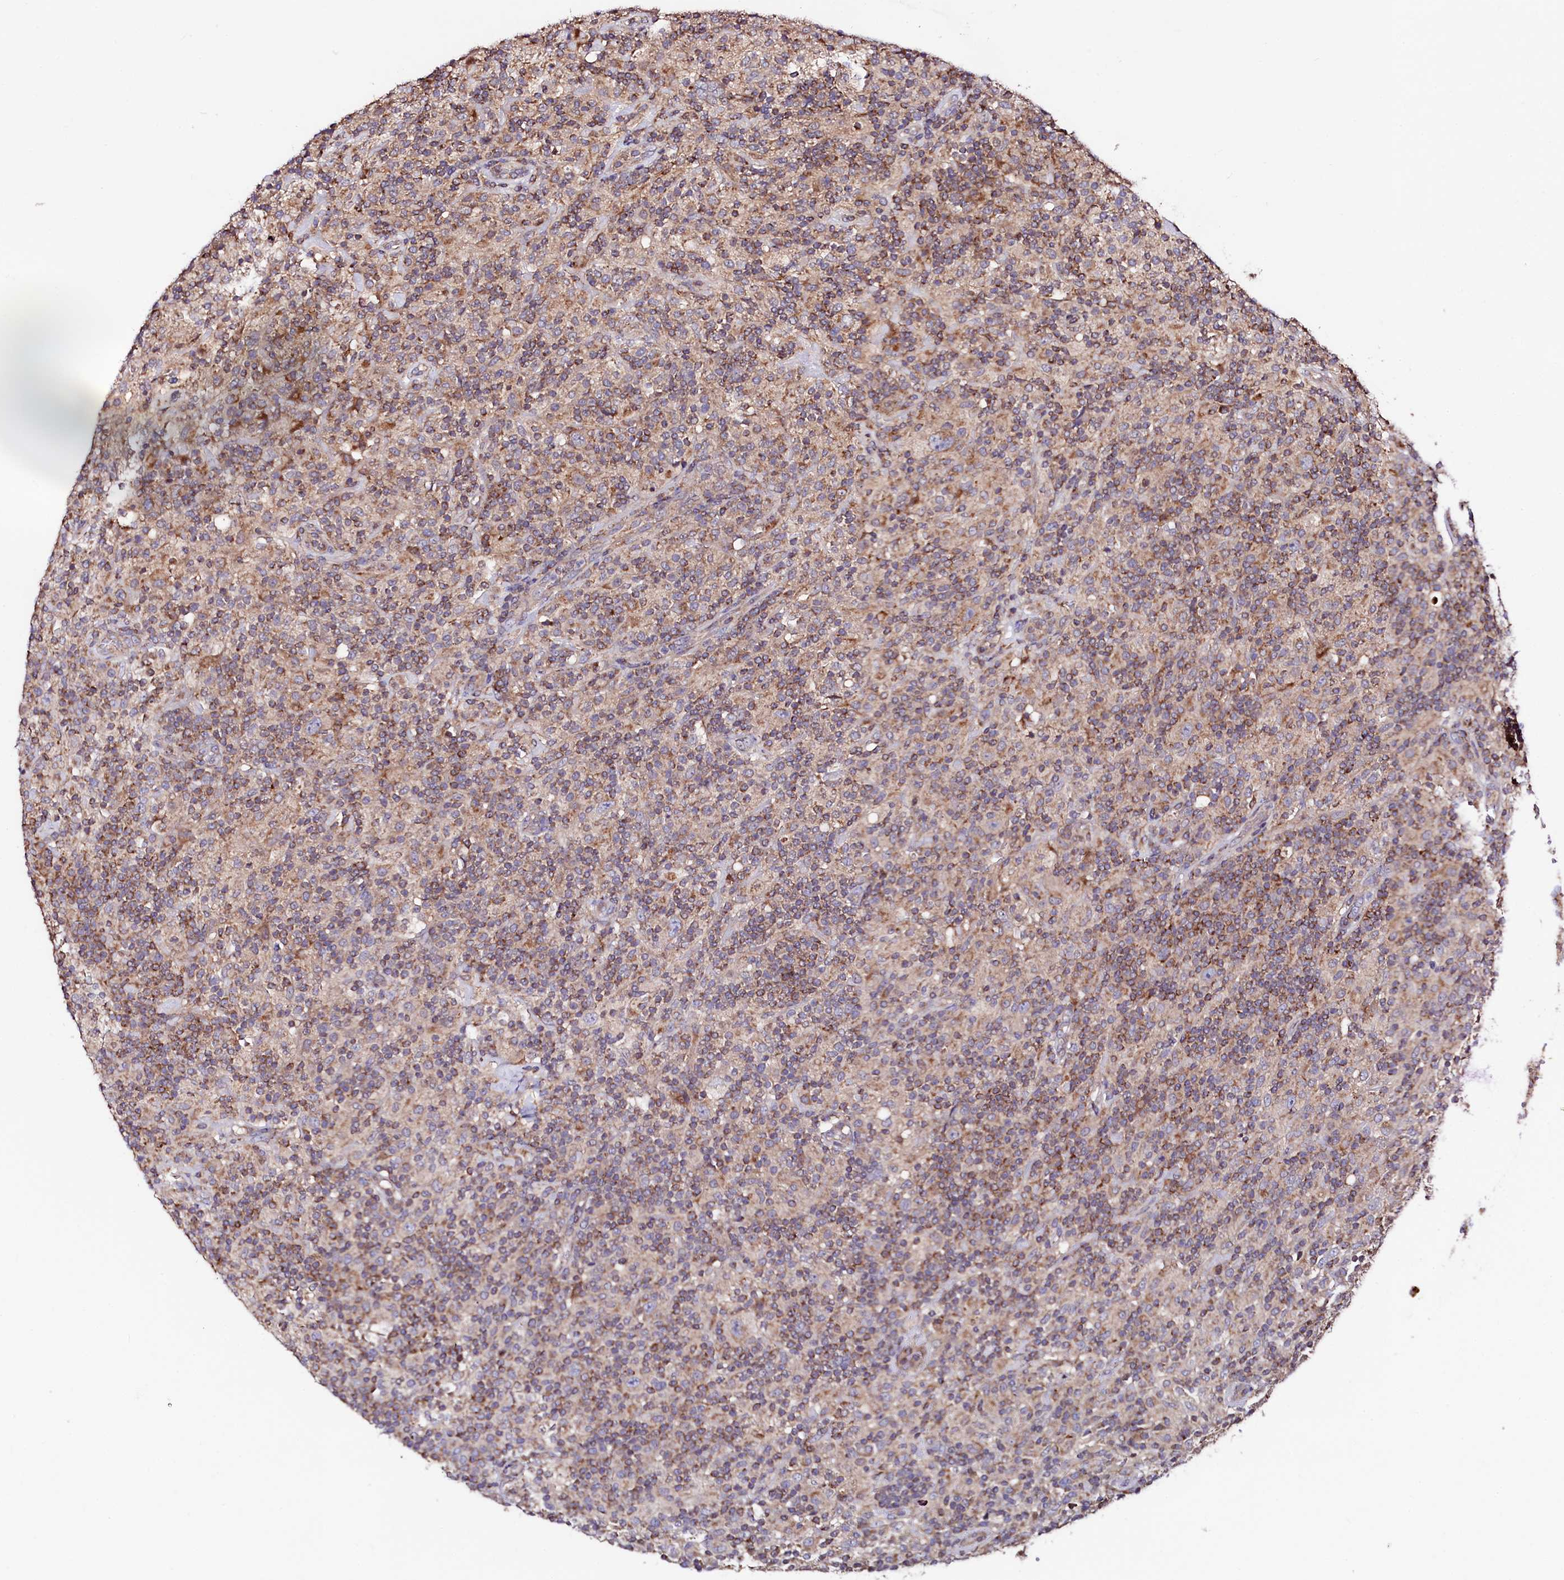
{"staining": {"intensity": "weak", "quantity": "<25%", "location": "cytoplasmic/membranous"}, "tissue": "lymphoma", "cell_type": "Tumor cells", "image_type": "cancer", "snomed": [{"axis": "morphology", "description": "Hodgkin's disease, NOS"}, {"axis": "topography", "description": "Lymph node"}], "caption": "High power microscopy image of an immunohistochemistry image of lymphoma, revealing no significant staining in tumor cells.", "gene": "CIAO3", "patient": {"sex": "male", "age": 70}}